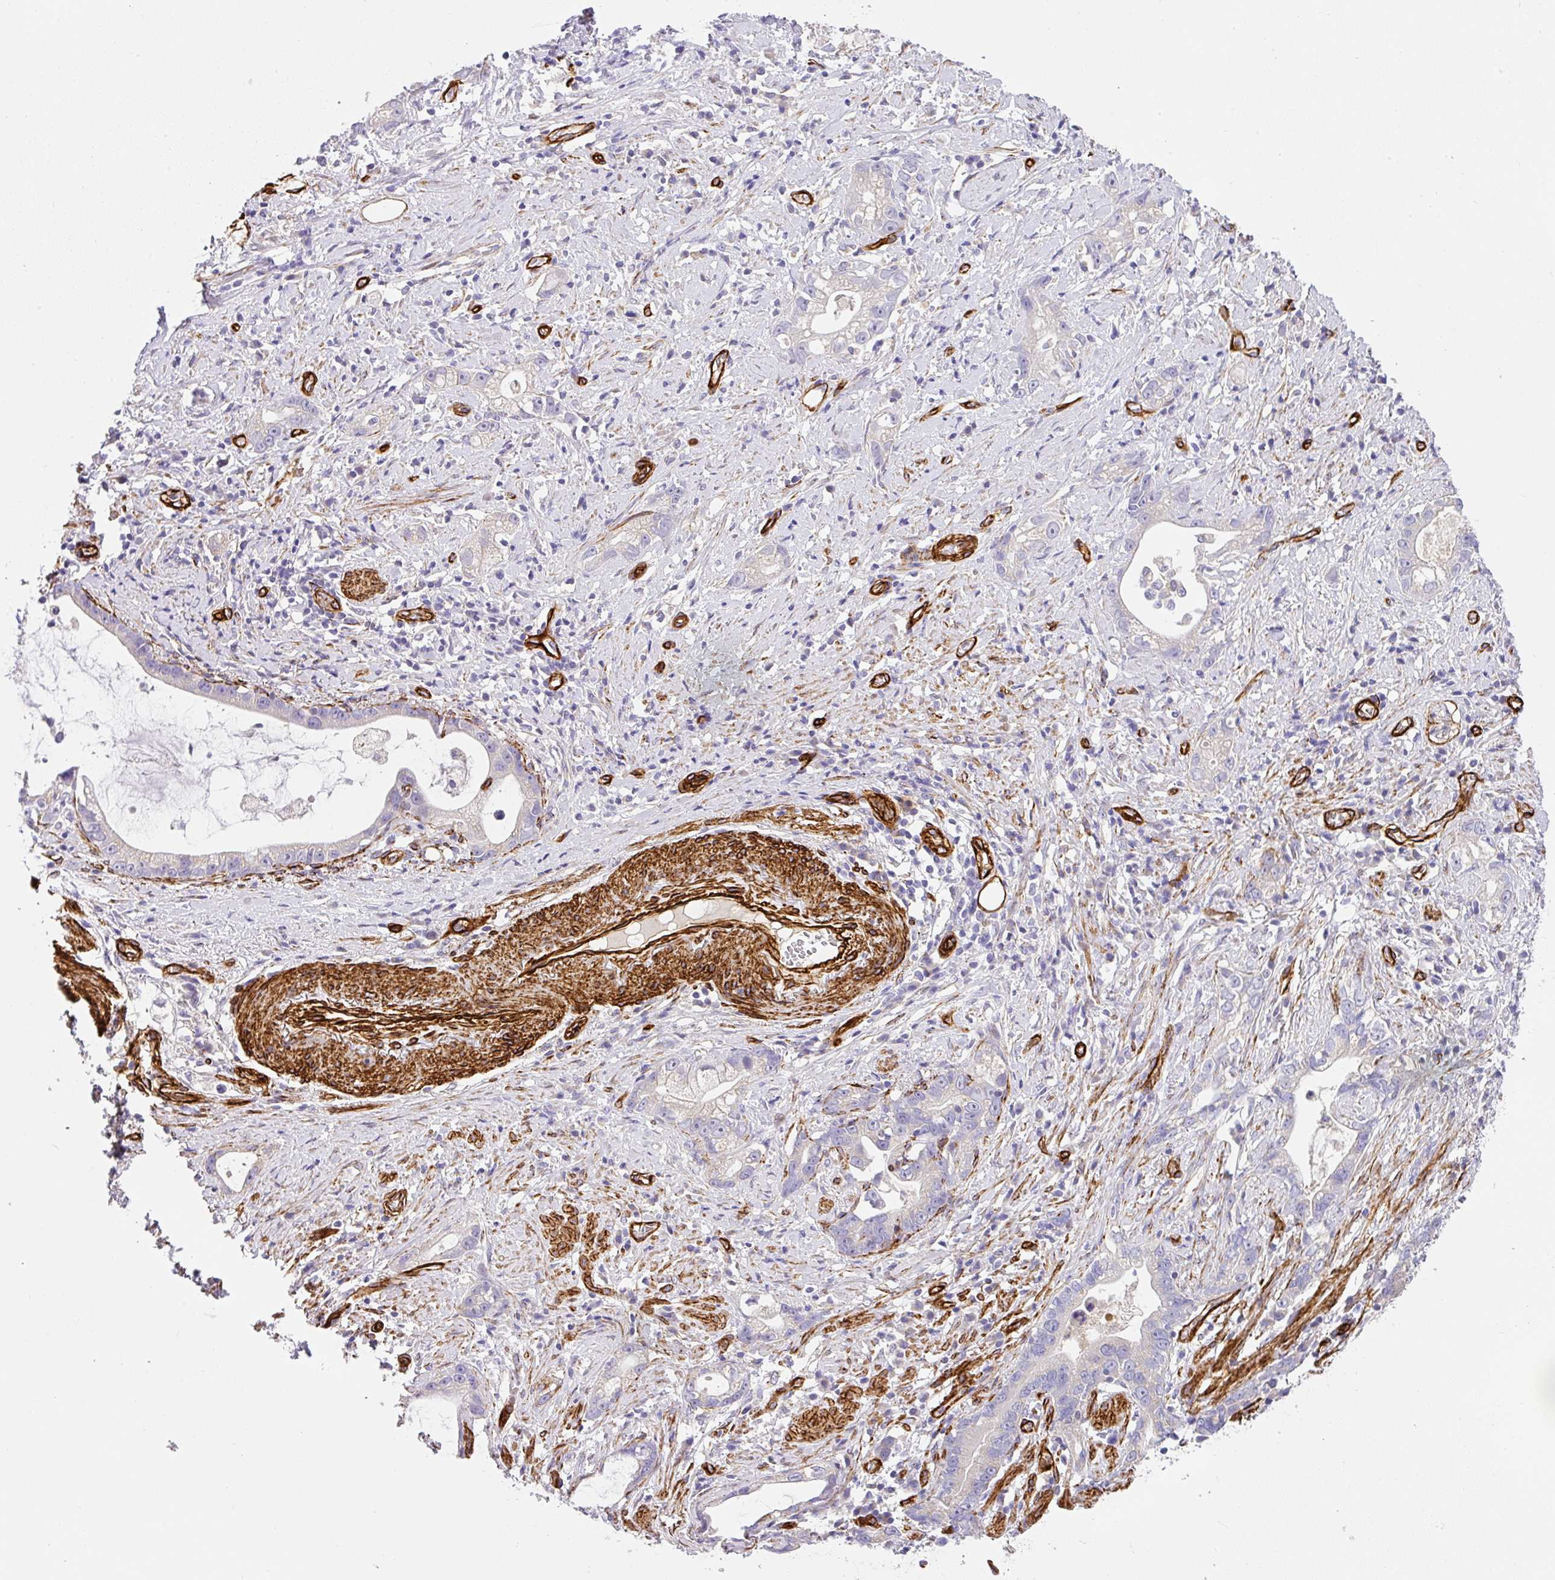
{"staining": {"intensity": "negative", "quantity": "none", "location": "none"}, "tissue": "stomach cancer", "cell_type": "Tumor cells", "image_type": "cancer", "snomed": [{"axis": "morphology", "description": "Adenocarcinoma, NOS"}, {"axis": "topography", "description": "Stomach"}], "caption": "Human stomach adenocarcinoma stained for a protein using immunohistochemistry (IHC) exhibits no positivity in tumor cells.", "gene": "SLC25A17", "patient": {"sex": "male", "age": 55}}